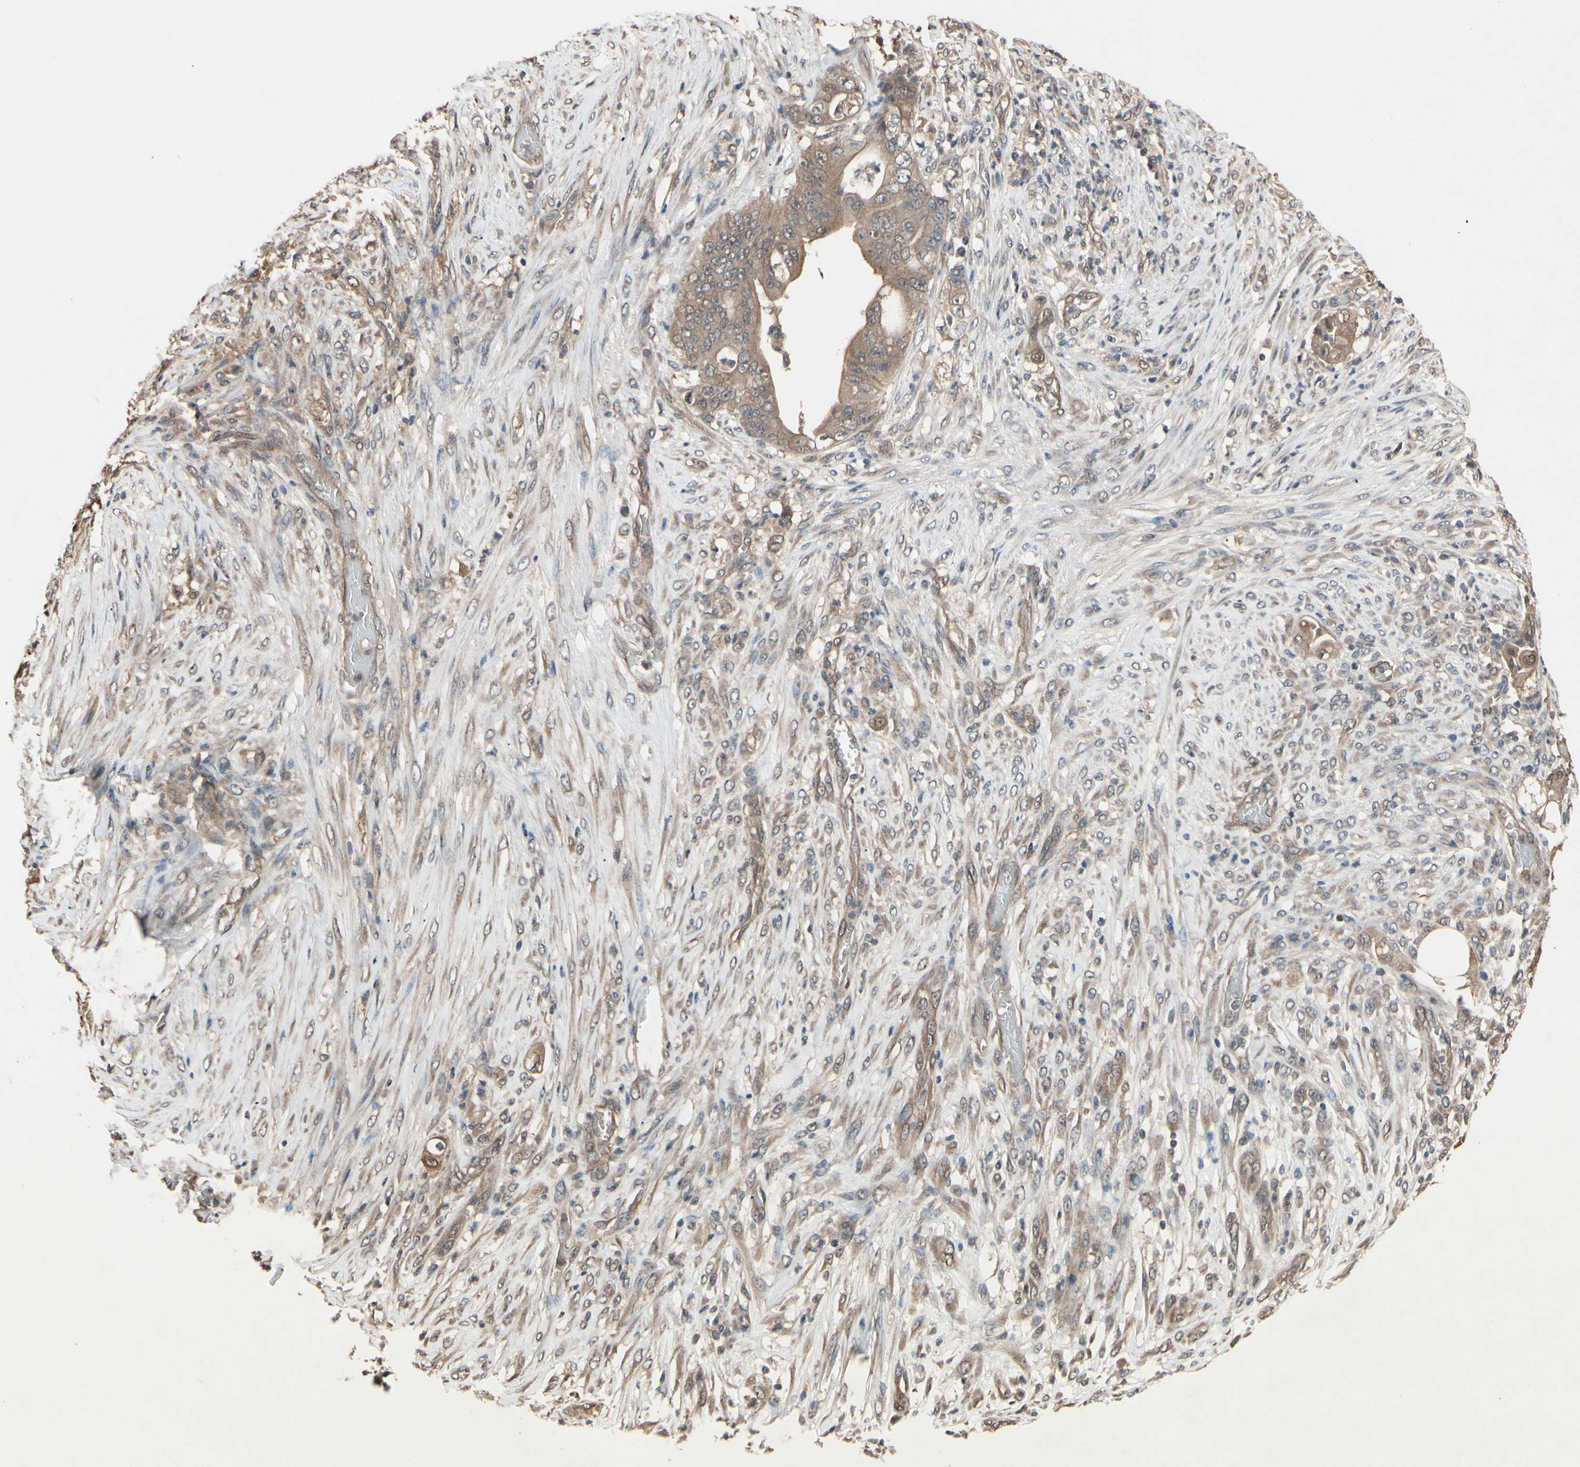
{"staining": {"intensity": "moderate", "quantity": ">75%", "location": "cytoplasmic/membranous"}, "tissue": "stomach cancer", "cell_type": "Tumor cells", "image_type": "cancer", "snomed": [{"axis": "morphology", "description": "Adenocarcinoma, NOS"}, {"axis": "topography", "description": "Stomach"}], "caption": "Tumor cells display moderate cytoplasmic/membranous staining in approximately >75% of cells in adenocarcinoma (stomach).", "gene": "PNPLA7", "patient": {"sex": "female", "age": 73}}